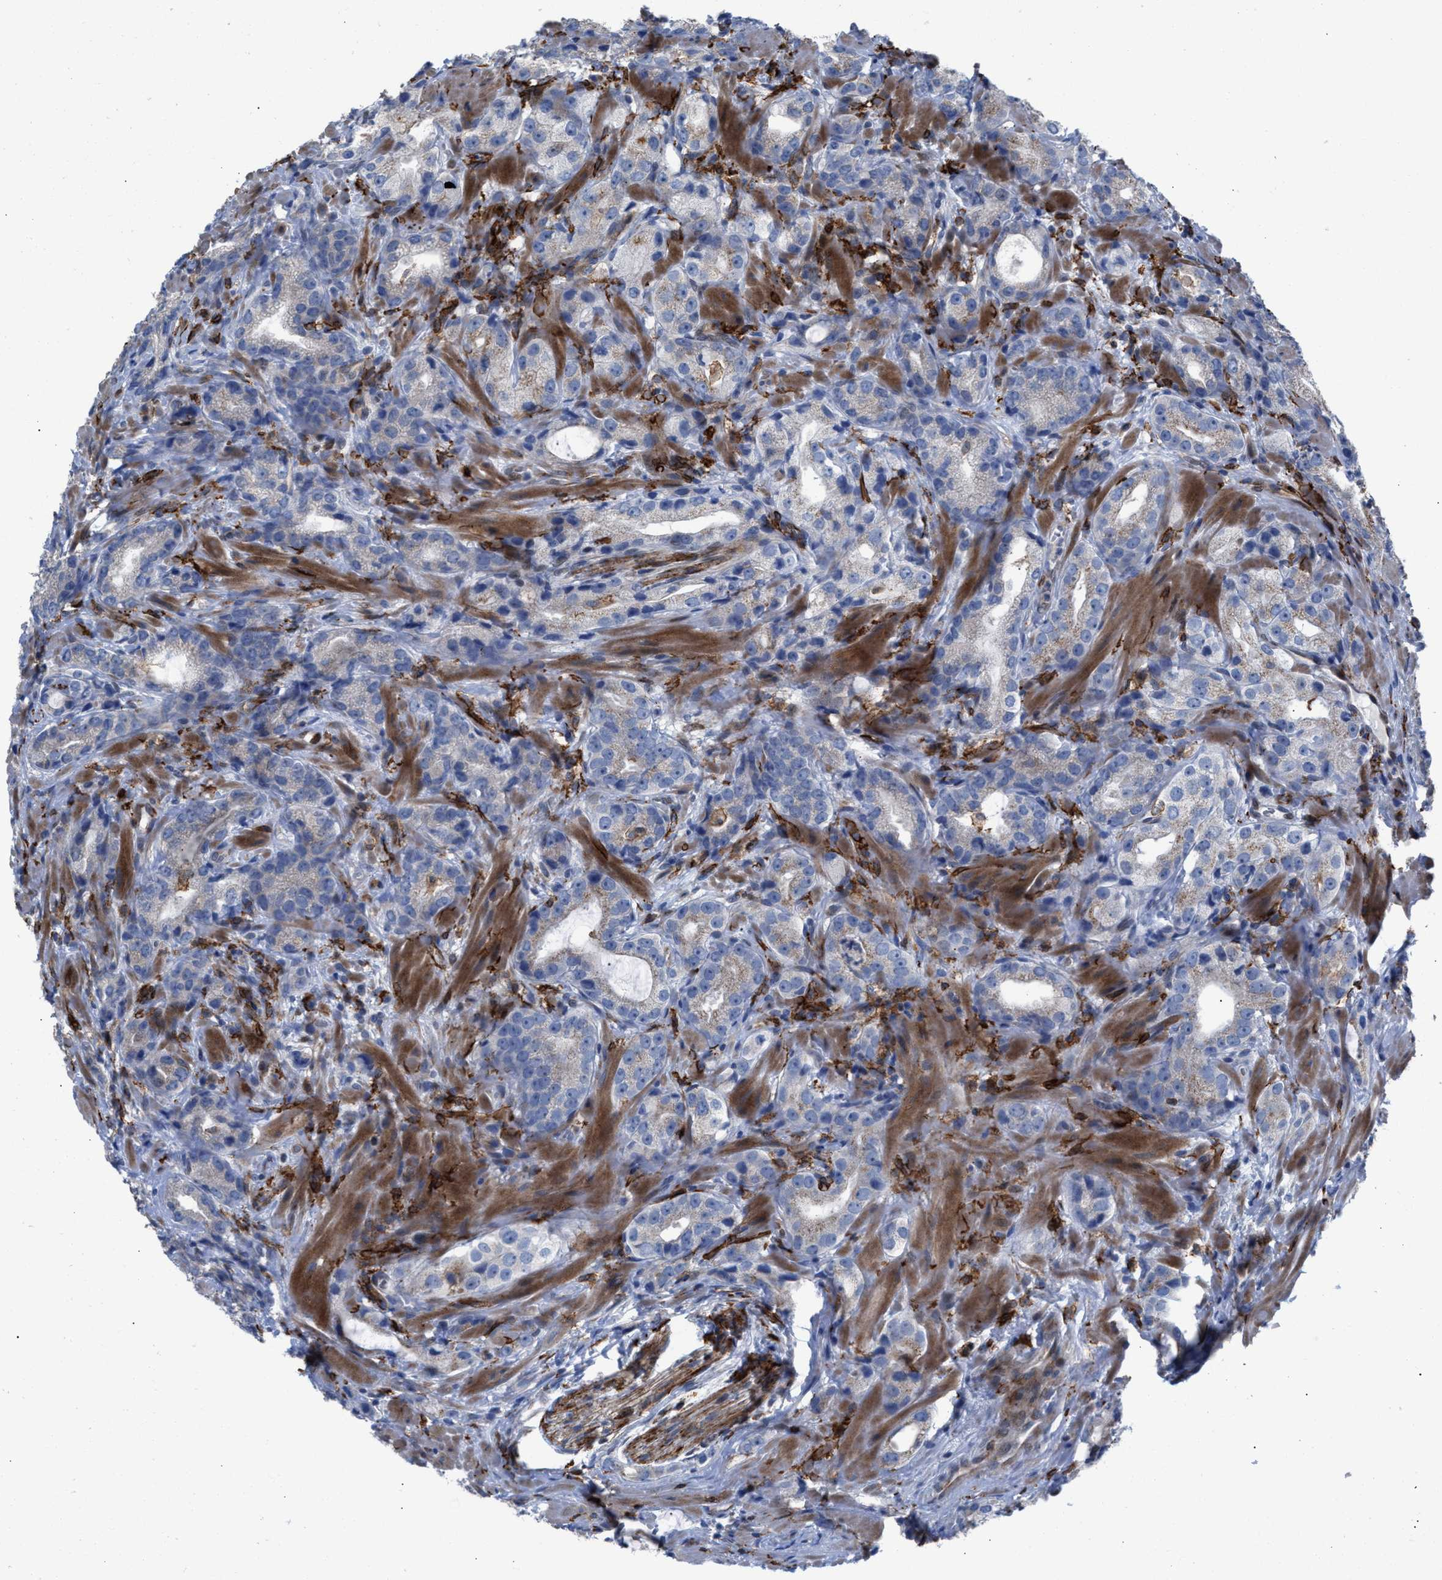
{"staining": {"intensity": "negative", "quantity": "none", "location": "none"}, "tissue": "prostate cancer", "cell_type": "Tumor cells", "image_type": "cancer", "snomed": [{"axis": "morphology", "description": "Adenocarcinoma, High grade"}, {"axis": "topography", "description": "Prostate"}], "caption": "Prostate adenocarcinoma (high-grade) was stained to show a protein in brown. There is no significant staining in tumor cells. (Immunohistochemistry, brightfield microscopy, high magnification).", "gene": "SLC47A1", "patient": {"sex": "male", "age": 63}}